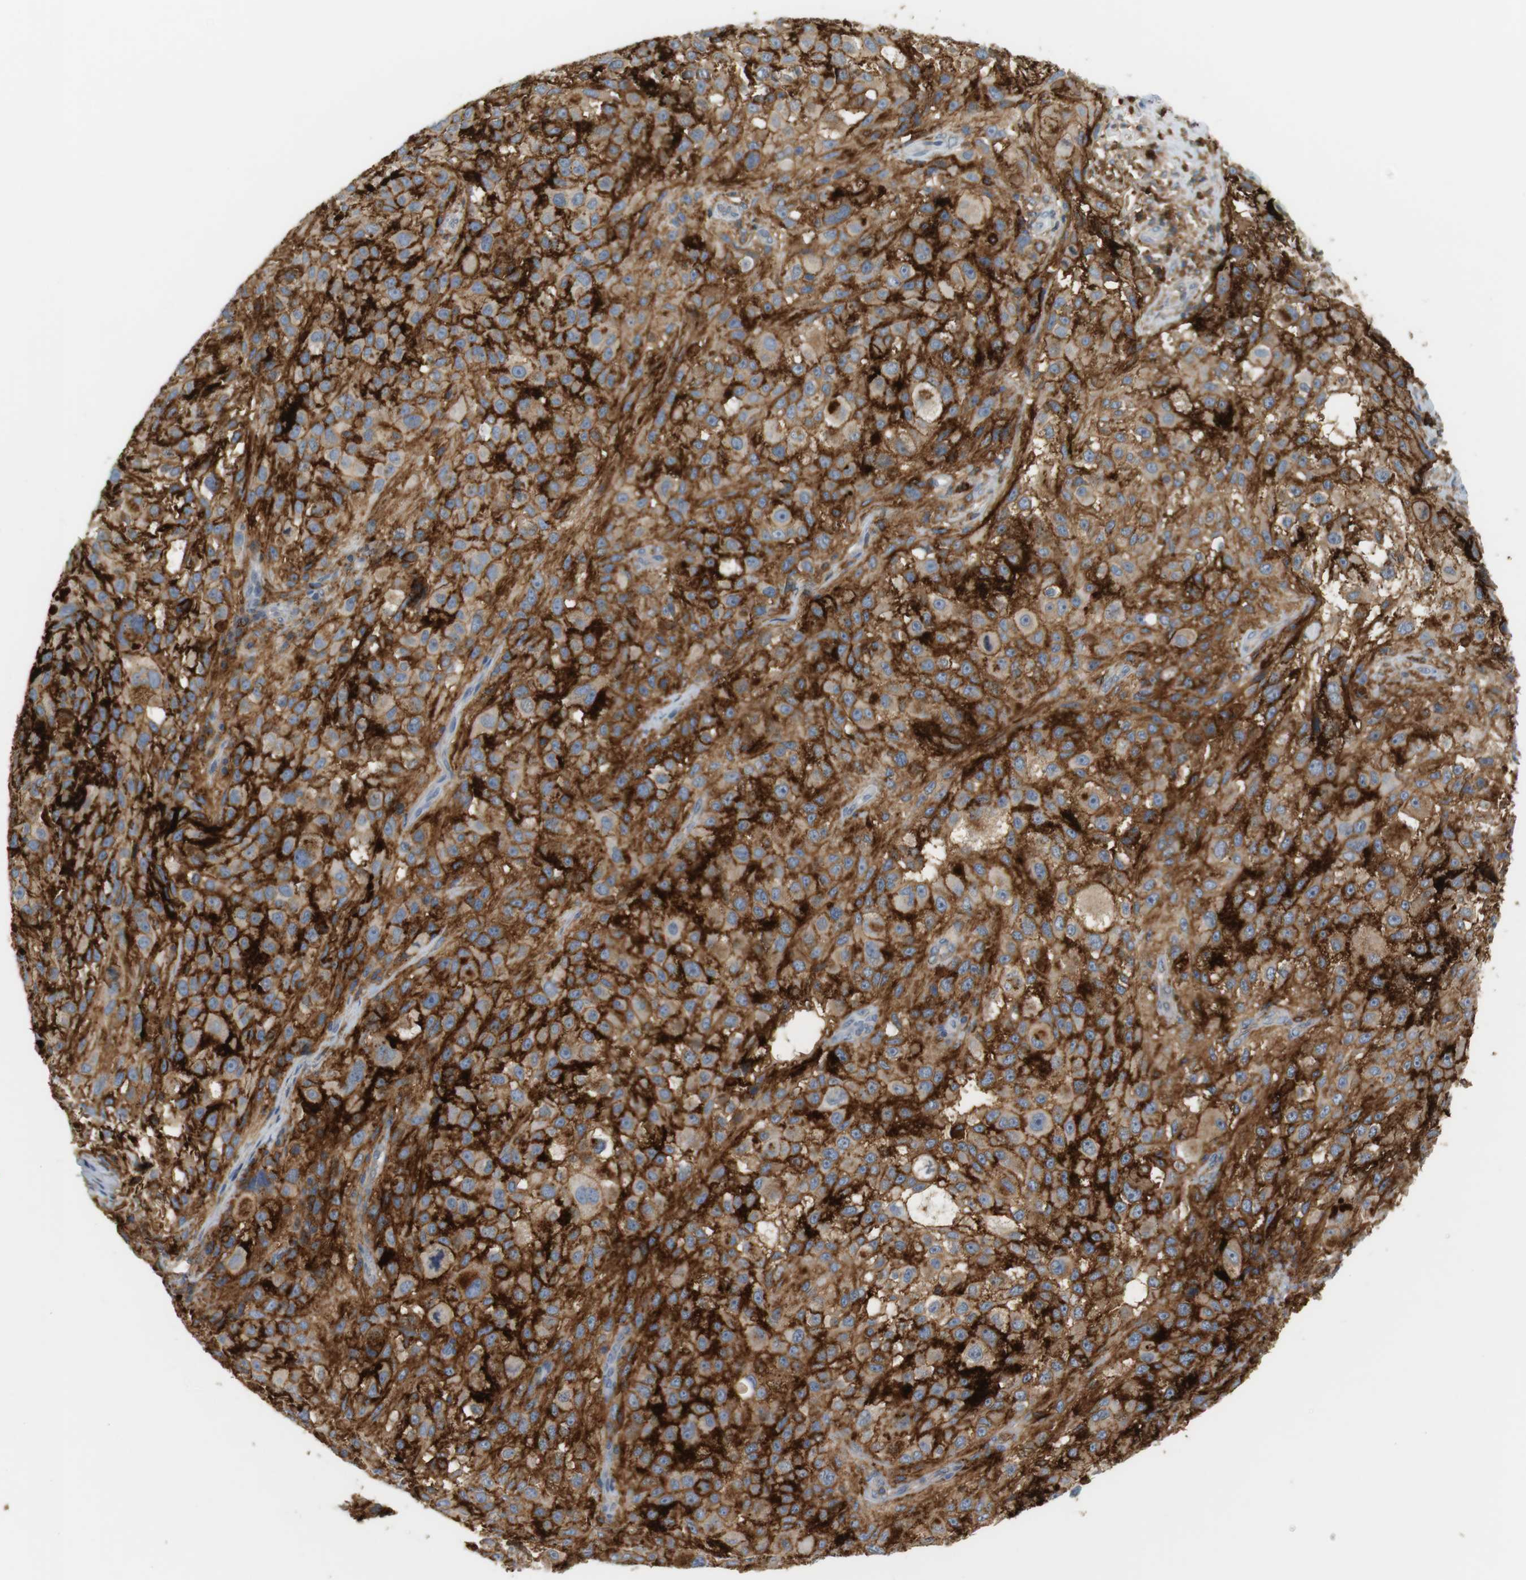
{"staining": {"intensity": "strong", "quantity": ">75%", "location": "cytoplasmic/membranous"}, "tissue": "melanoma", "cell_type": "Tumor cells", "image_type": "cancer", "snomed": [{"axis": "morphology", "description": "Necrosis, NOS"}, {"axis": "morphology", "description": "Malignant melanoma, NOS"}, {"axis": "topography", "description": "Skin"}], "caption": "About >75% of tumor cells in melanoma demonstrate strong cytoplasmic/membranous protein staining as visualized by brown immunohistochemical staining.", "gene": "SIRPA", "patient": {"sex": "female", "age": 87}}